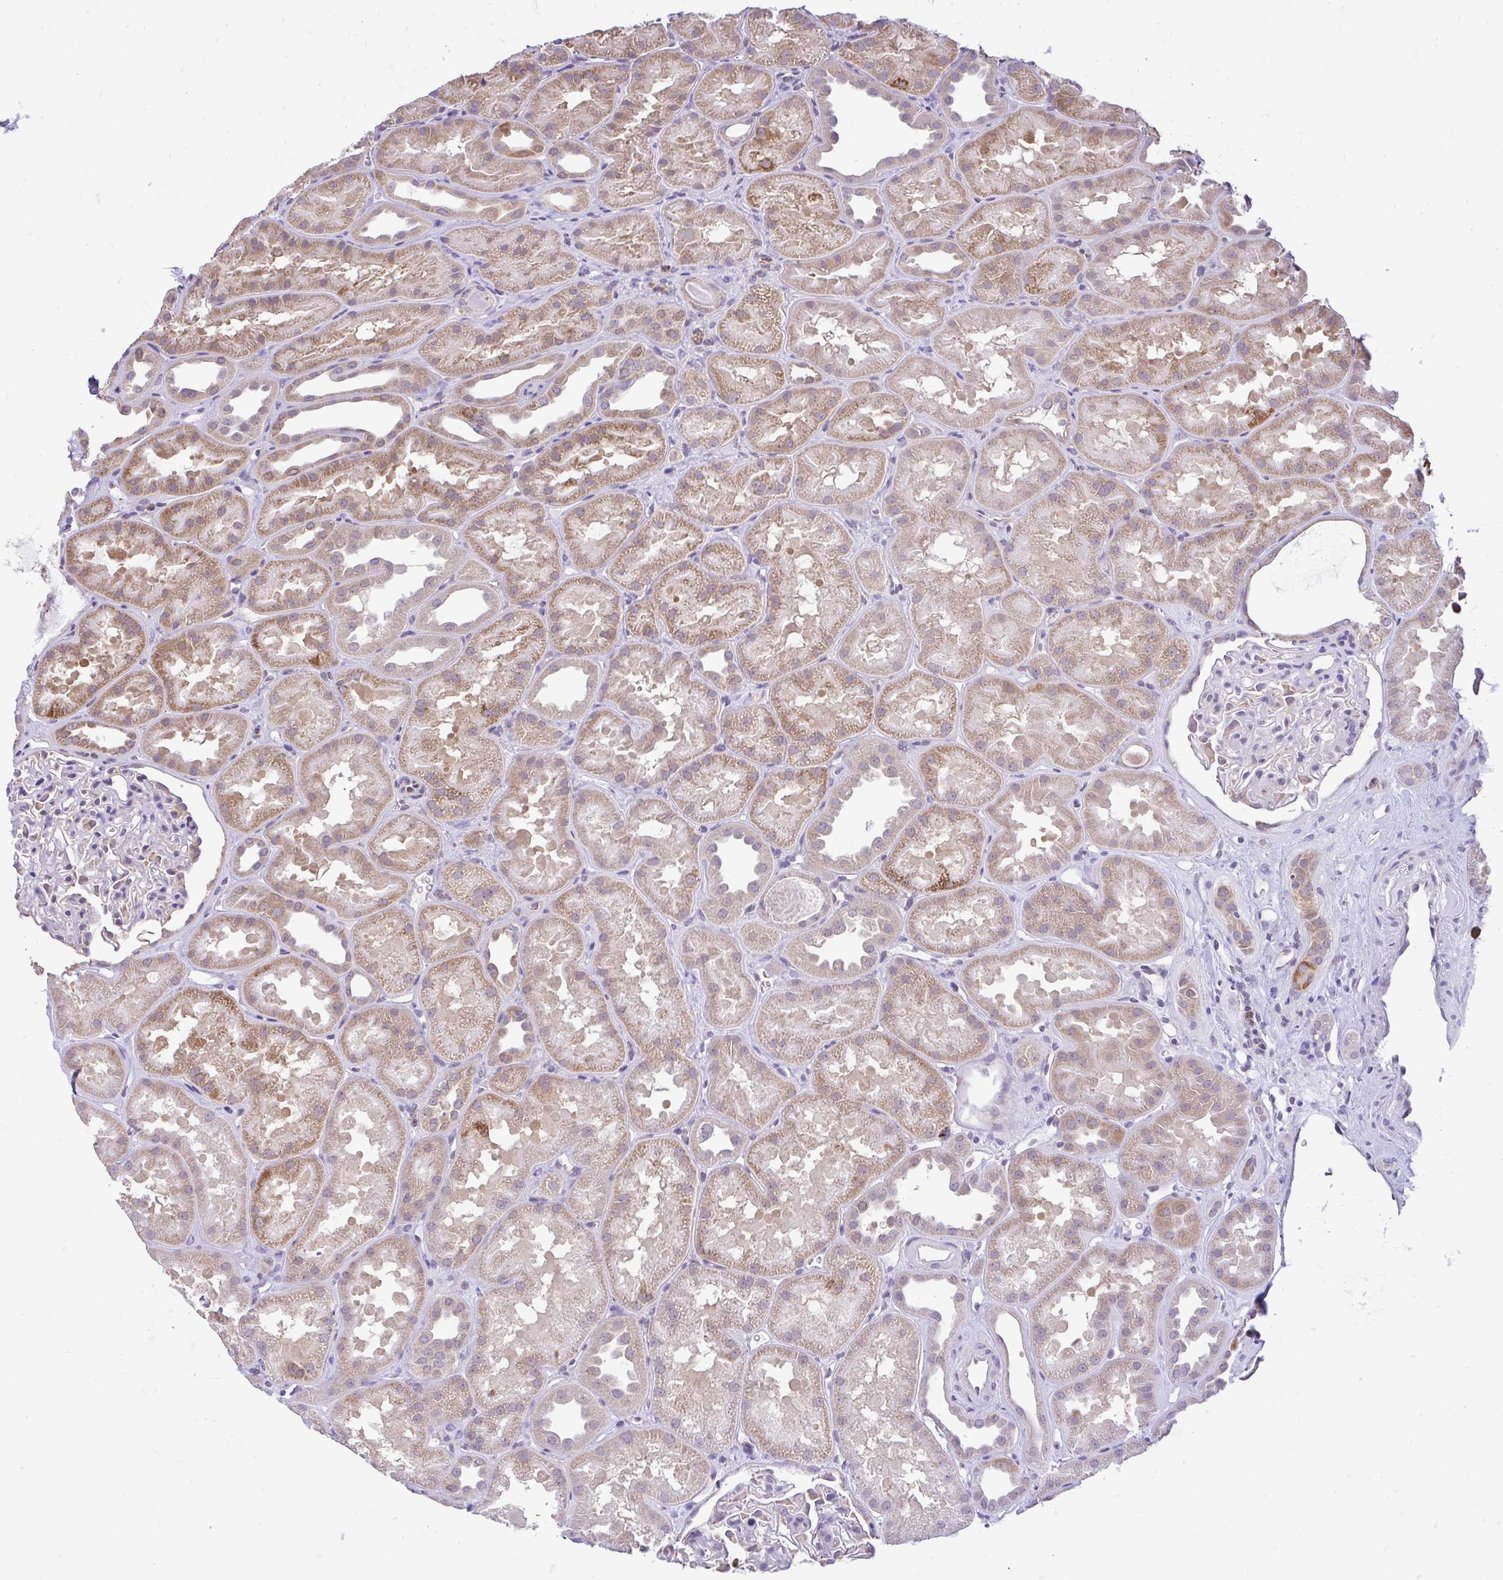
{"staining": {"intensity": "negative", "quantity": "none", "location": "none"}, "tissue": "kidney", "cell_type": "Cells in glomeruli", "image_type": "normal", "snomed": [{"axis": "morphology", "description": "Normal tissue, NOS"}, {"axis": "topography", "description": "Kidney"}], "caption": "The IHC micrograph has no significant expression in cells in glomeruli of kidney. (DAB immunohistochemistry (IHC) with hematoxylin counter stain).", "gene": "PYCR2", "patient": {"sex": "male", "age": 61}}